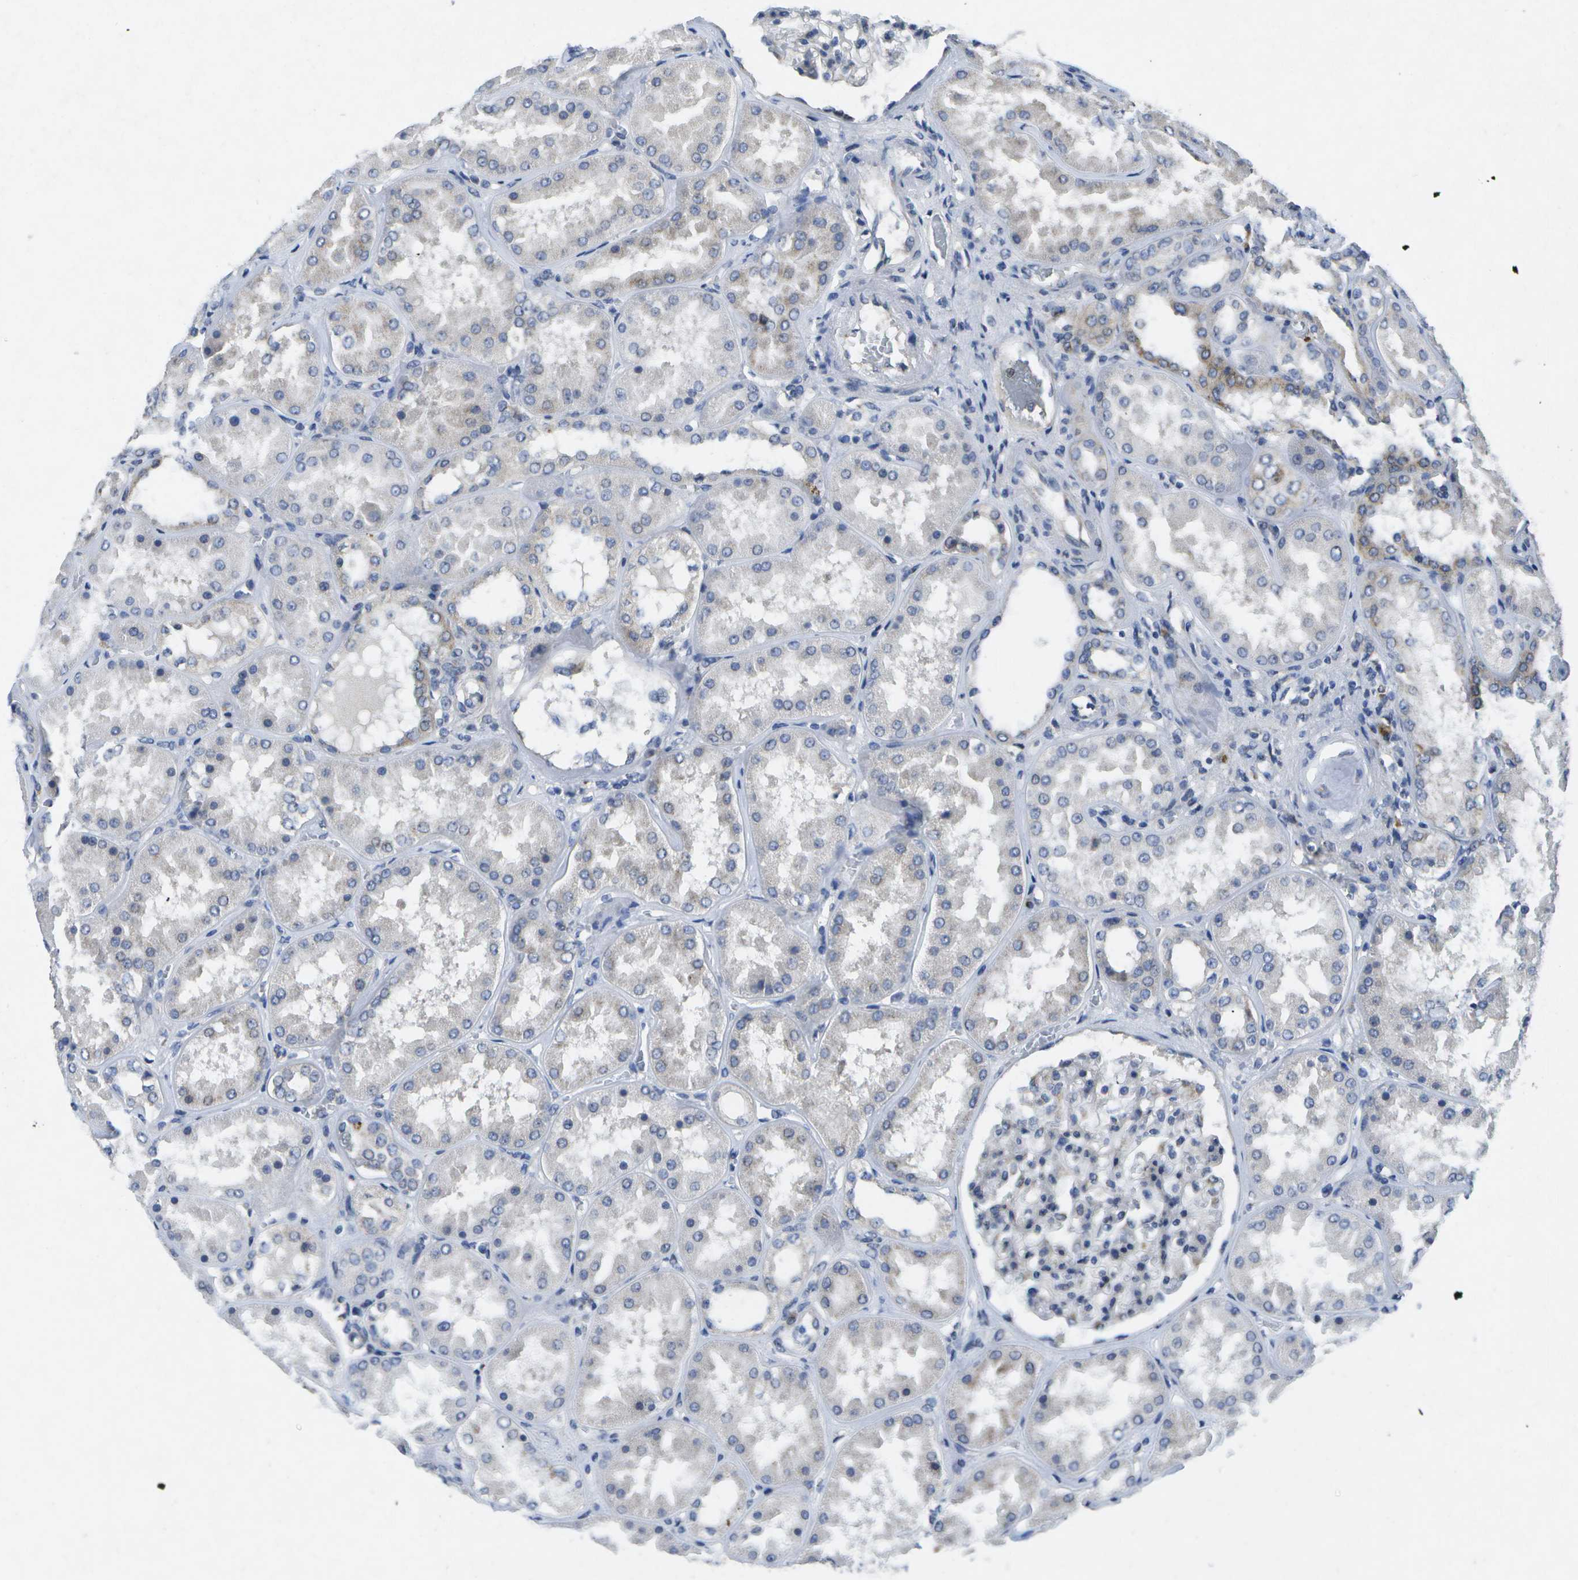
{"staining": {"intensity": "negative", "quantity": "none", "location": "none"}, "tissue": "kidney", "cell_type": "Cells in glomeruli", "image_type": "normal", "snomed": [{"axis": "morphology", "description": "Normal tissue, NOS"}, {"axis": "topography", "description": "Kidney"}], "caption": "This is a micrograph of immunohistochemistry (IHC) staining of unremarkable kidney, which shows no staining in cells in glomeruli.", "gene": "KDELR1", "patient": {"sex": "female", "age": 56}}